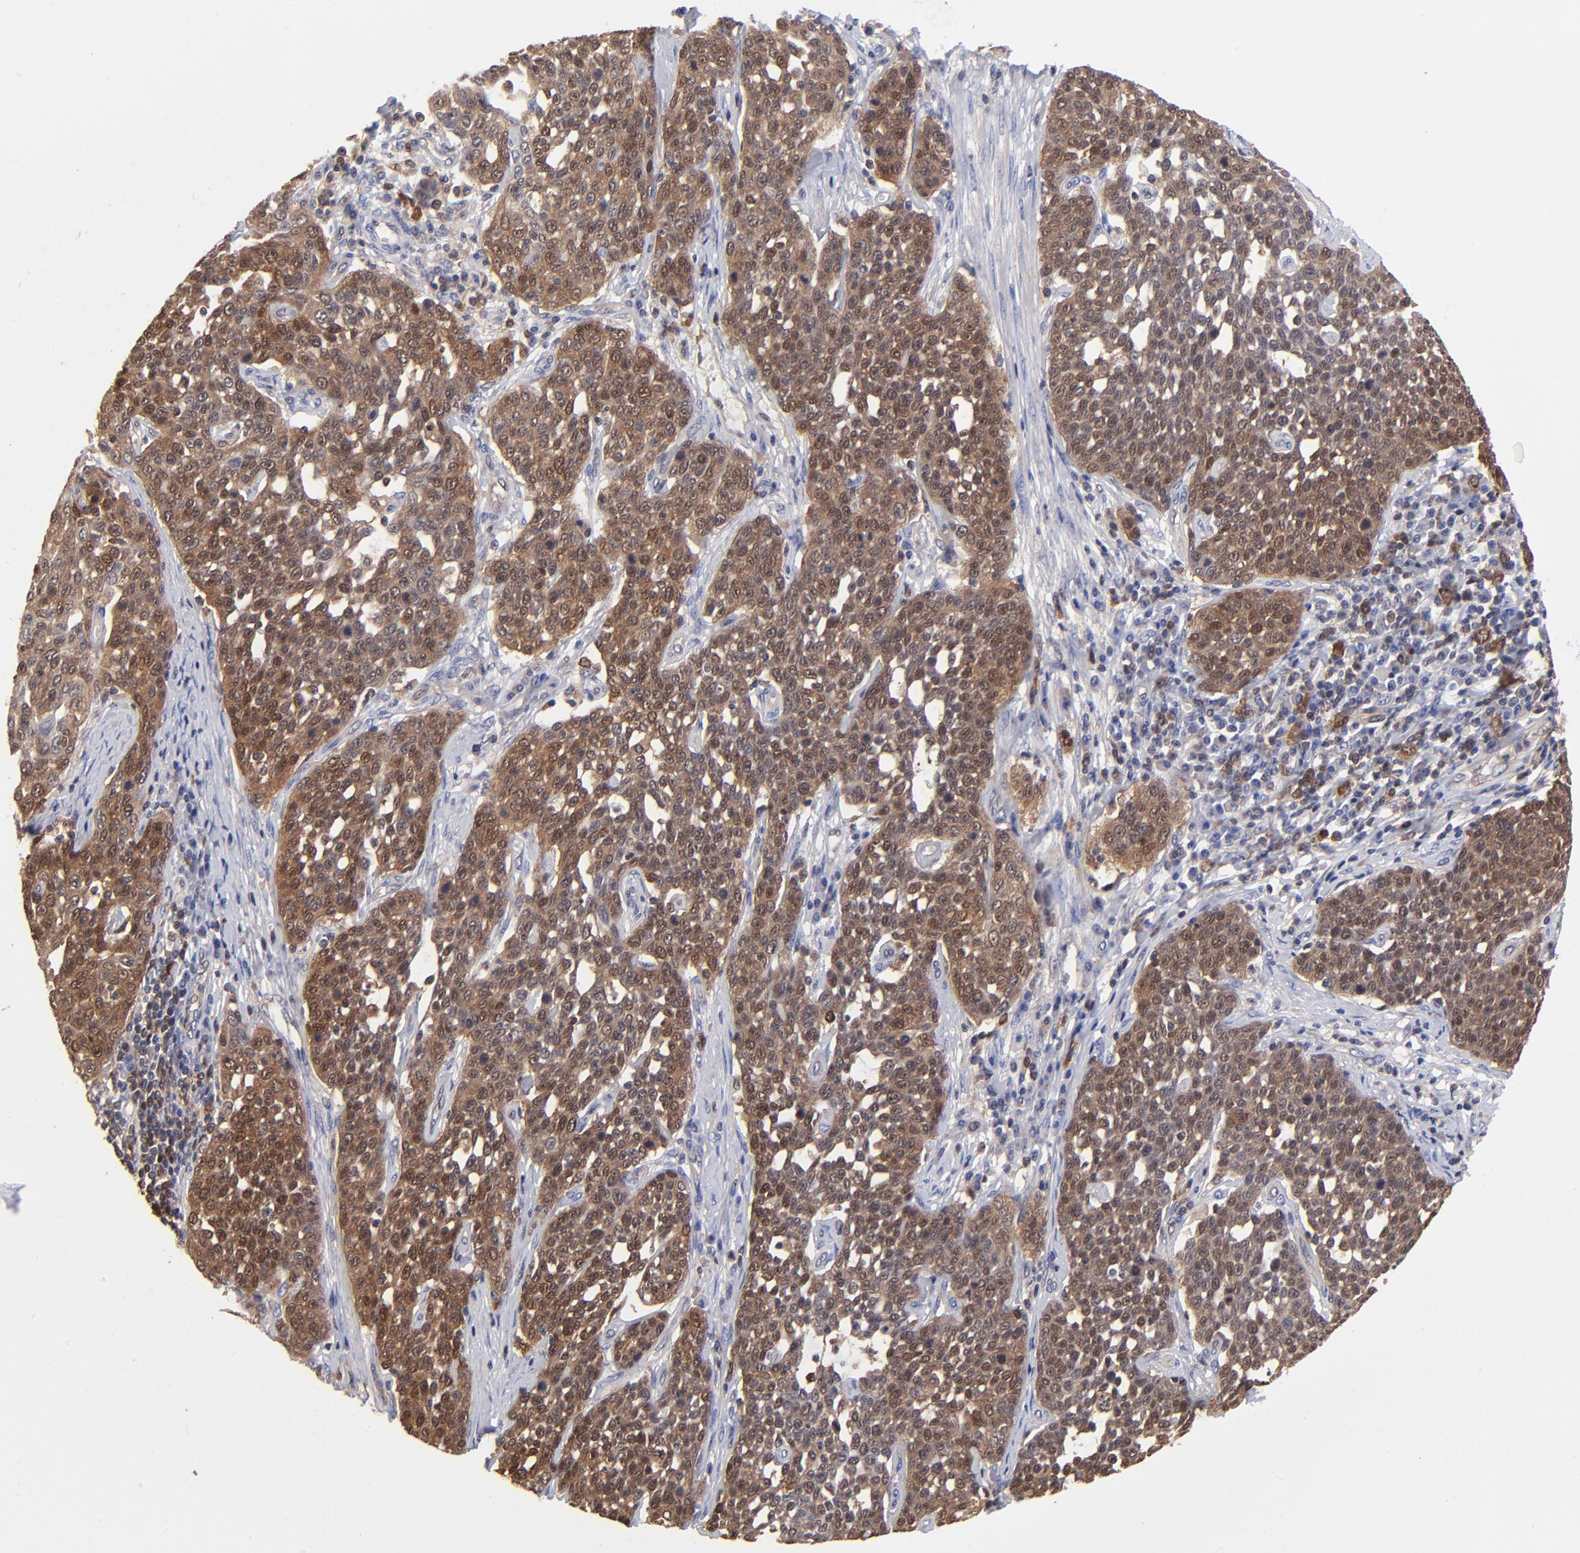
{"staining": {"intensity": "moderate", "quantity": ">75%", "location": "cytoplasmic/membranous,nuclear"}, "tissue": "cervical cancer", "cell_type": "Tumor cells", "image_type": "cancer", "snomed": [{"axis": "morphology", "description": "Squamous cell carcinoma, NOS"}, {"axis": "topography", "description": "Cervix"}], "caption": "Brown immunohistochemical staining in human cervical cancer (squamous cell carcinoma) shows moderate cytoplasmic/membranous and nuclear positivity in approximately >75% of tumor cells. Using DAB (brown) and hematoxylin (blue) stains, captured at high magnification using brightfield microscopy.", "gene": "DCTPP1", "patient": {"sex": "female", "age": 34}}